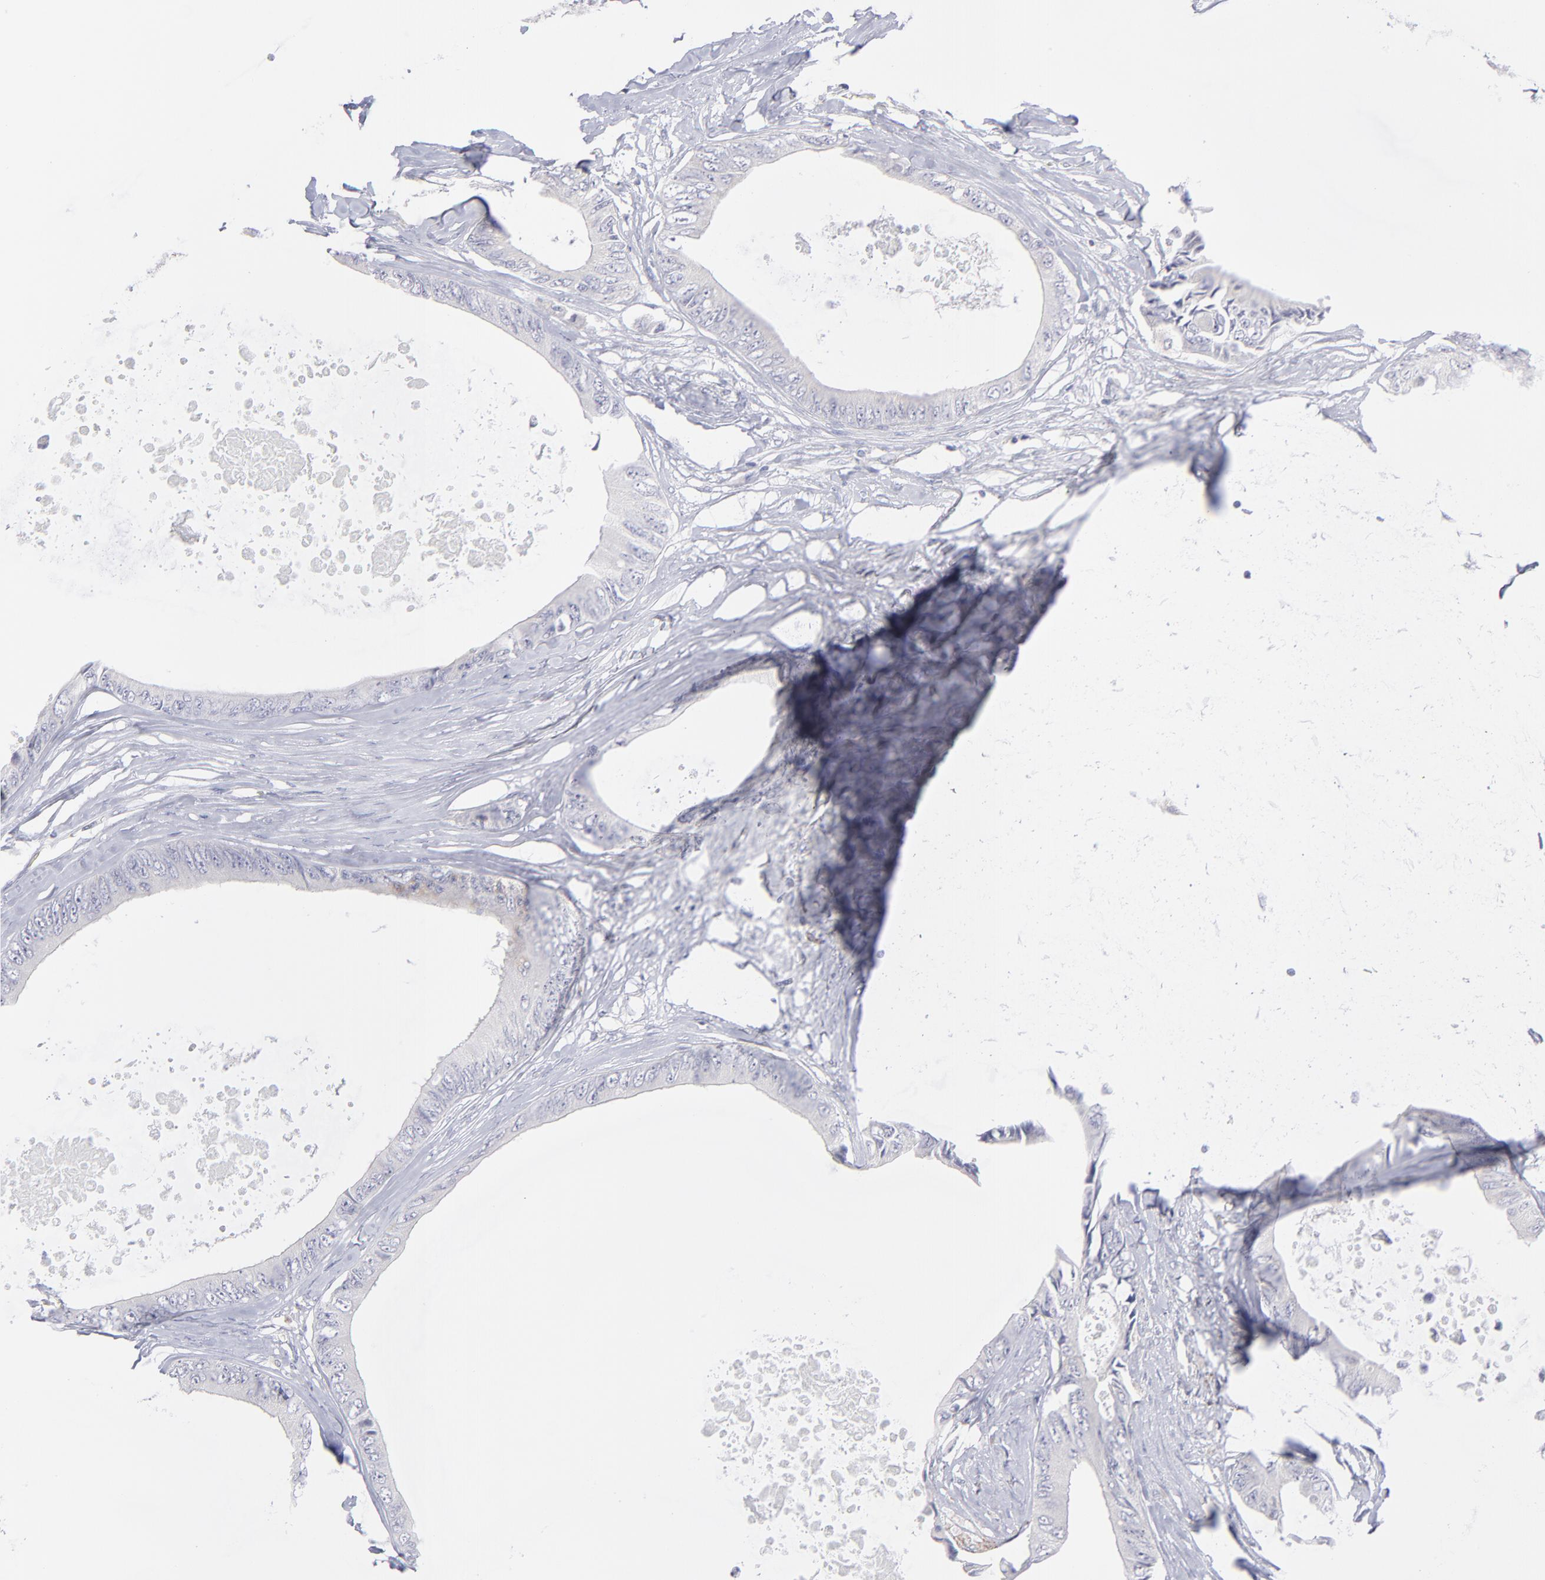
{"staining": {"intensity": "negative", "quantity": "none", "location": "none"}, "tissue": "colorectal cancer", "cell_type": "Tumor cells", "image_type": "cancer", "snomed": [{"axis": "morphology", "description": "Normal tissue, NOS"}, {"axis": "morphology", "description": "Adenocarcinoma, NOS"}, {"axis": "topography", "description": "Rectum"}, {"axis": "topography", "description": "Peripheral nerve tissue"}], "caption": "Tumor cells show no significant expression in colorectal adenocarcinoma. Brightfield microscopy of immunohistochemistry stained with DAB (brown) and hematoxylin (blue), captured at high magnification.", "gene": "MTHFD2", "patient": {"sex": "female", "age": 77}}